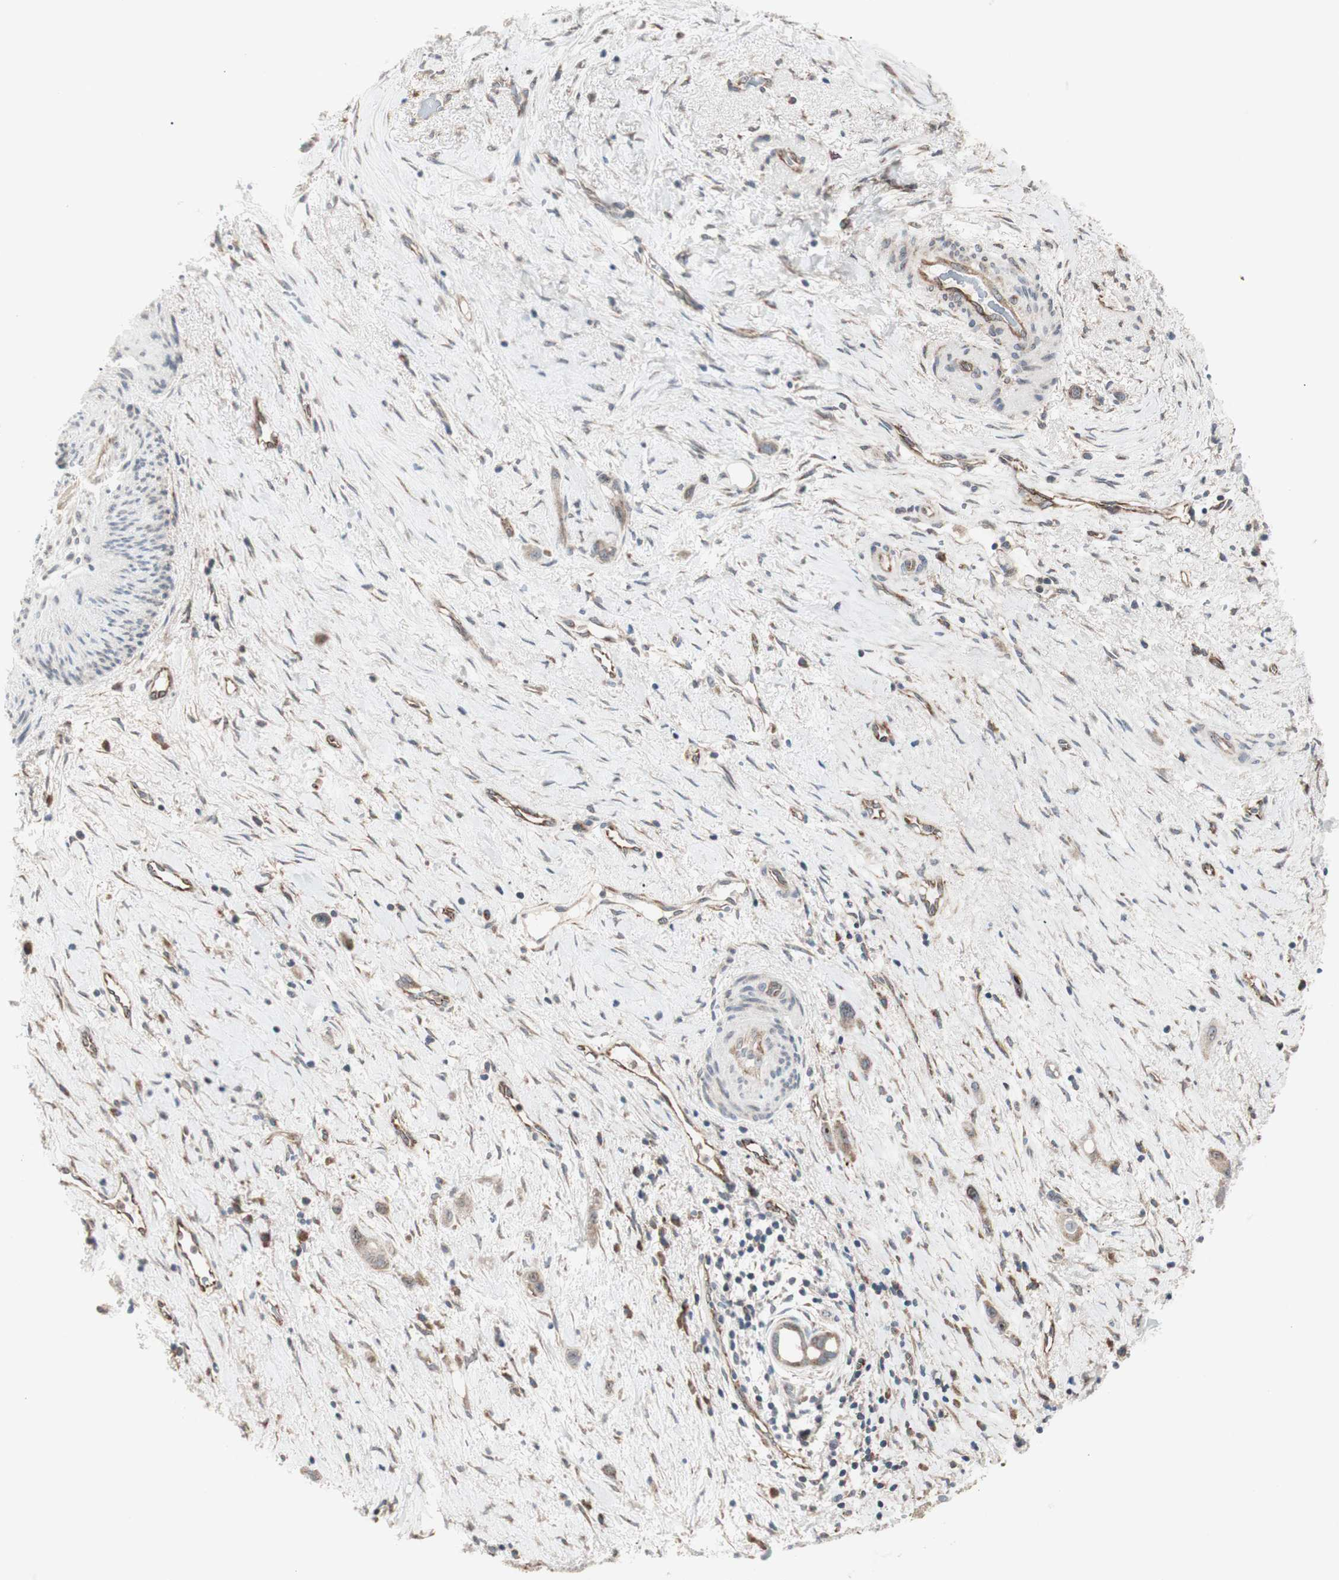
{"staining": {"intensity": "weak", "quantity": ">75%", "location": "cytoplasmic/membranous"}, "tissue": "liver cancer", "cell_type": "Tumor cells", "image_type": "cancer", "snomed": [{"axis": "morphology", "description": "Cholangiocarcinoma"}, {"axis": "topography", "description": "Liver"}], "caption": "Protein staining of liver cancer tissue displays weak cytoplasmic/membranous expression in approximately >75% of tumor cells.", "gene": "CCL14", "patient": {"sex": "female", "age": 65}}